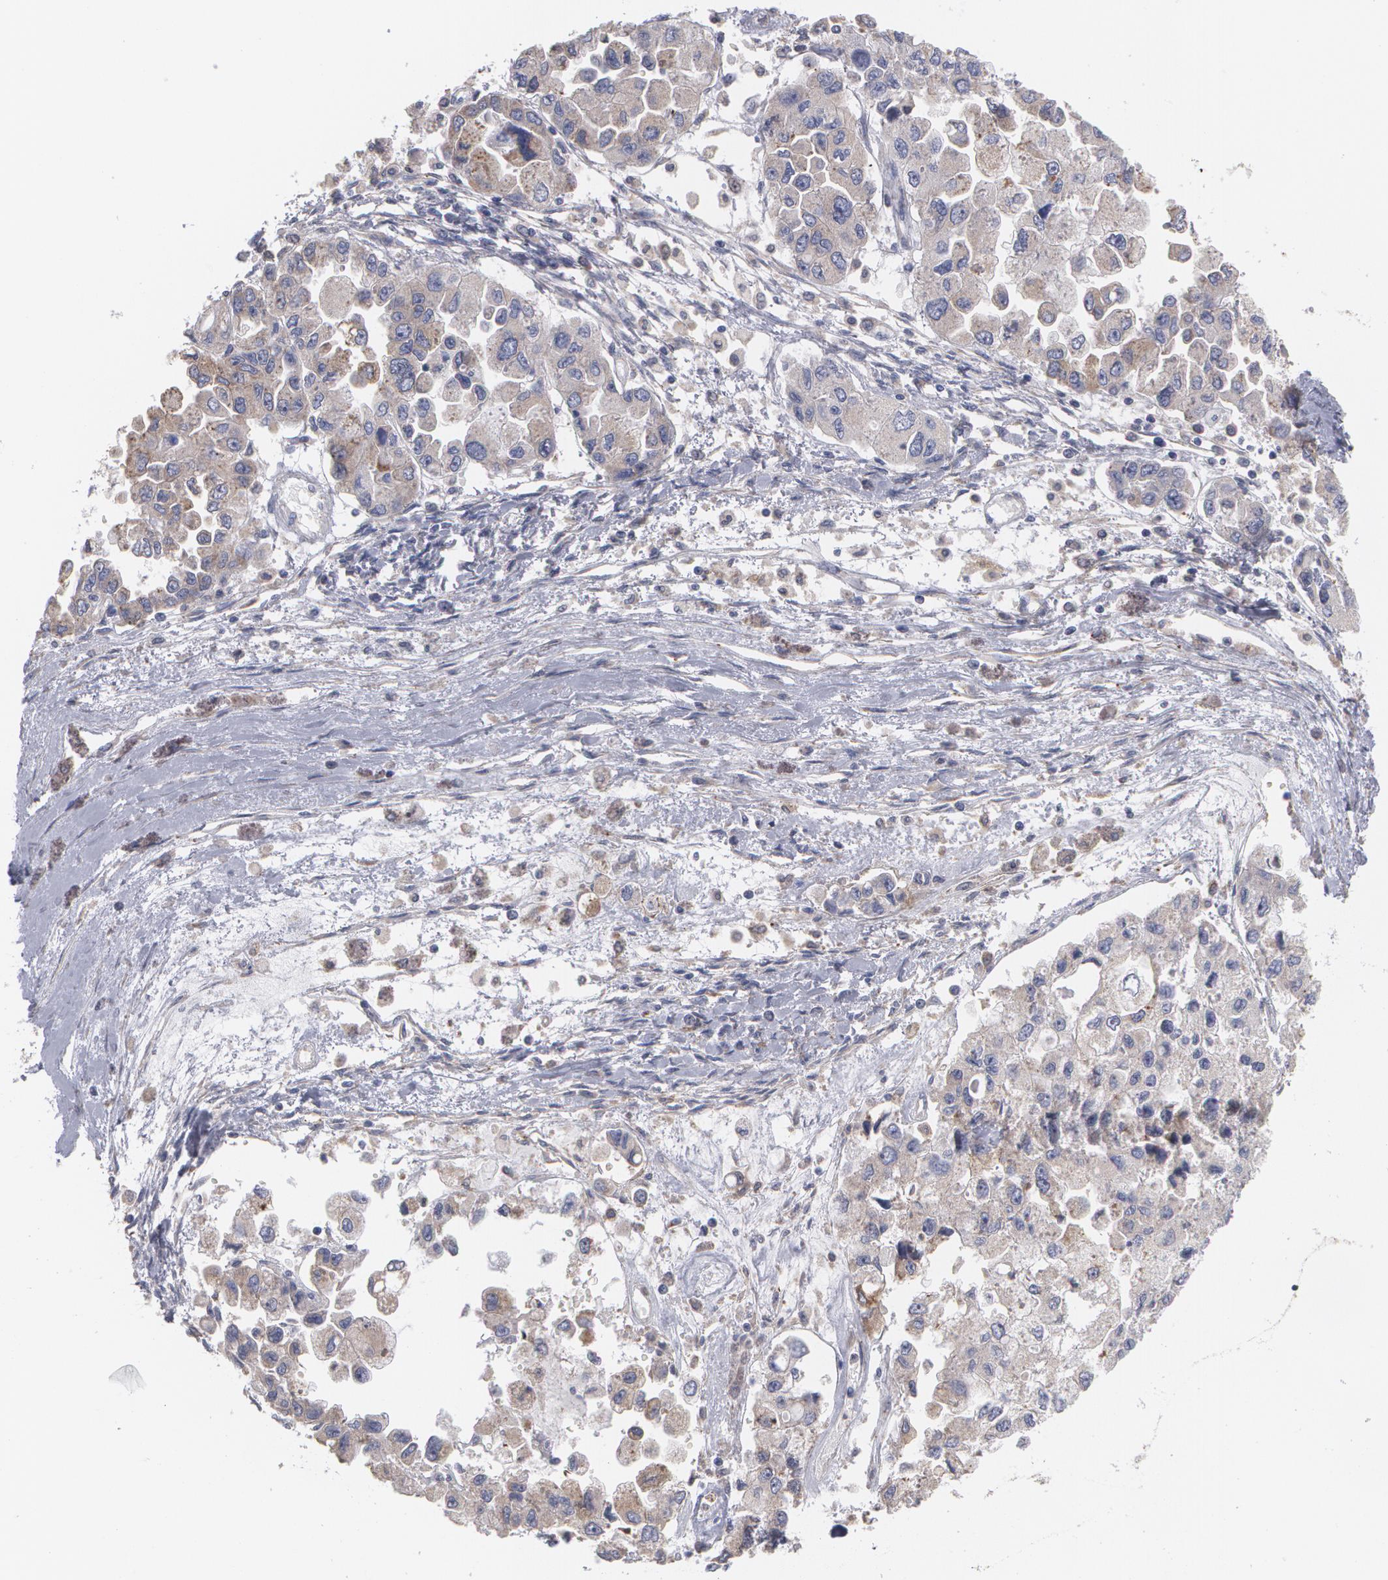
{"staining": {"intensity": "weak", "quantity": ">75%", "location": "cytoplasmic/membranous"}, "tissue": "ovarian cancer", "cell_type": "Tumor cells", "image_type": "cancer", "snomed": [{"axis": "morphology", "description": "Cystadenocarcinoma, serous, NOS"}, {"axis": "topography", "description": "Ovary"}], "caption": "Ovarian serous cystadenocarcinoma was stained to show a protein in brown. There is low levels of weak cytoplasmic/membranous positivity in approximately >75% of tumor cells. (brown staining indicates protein expression, while blue staining denotes nuclei).", "gene": "MTHFD1", "patient": {"sex": "female", "age": 84}}